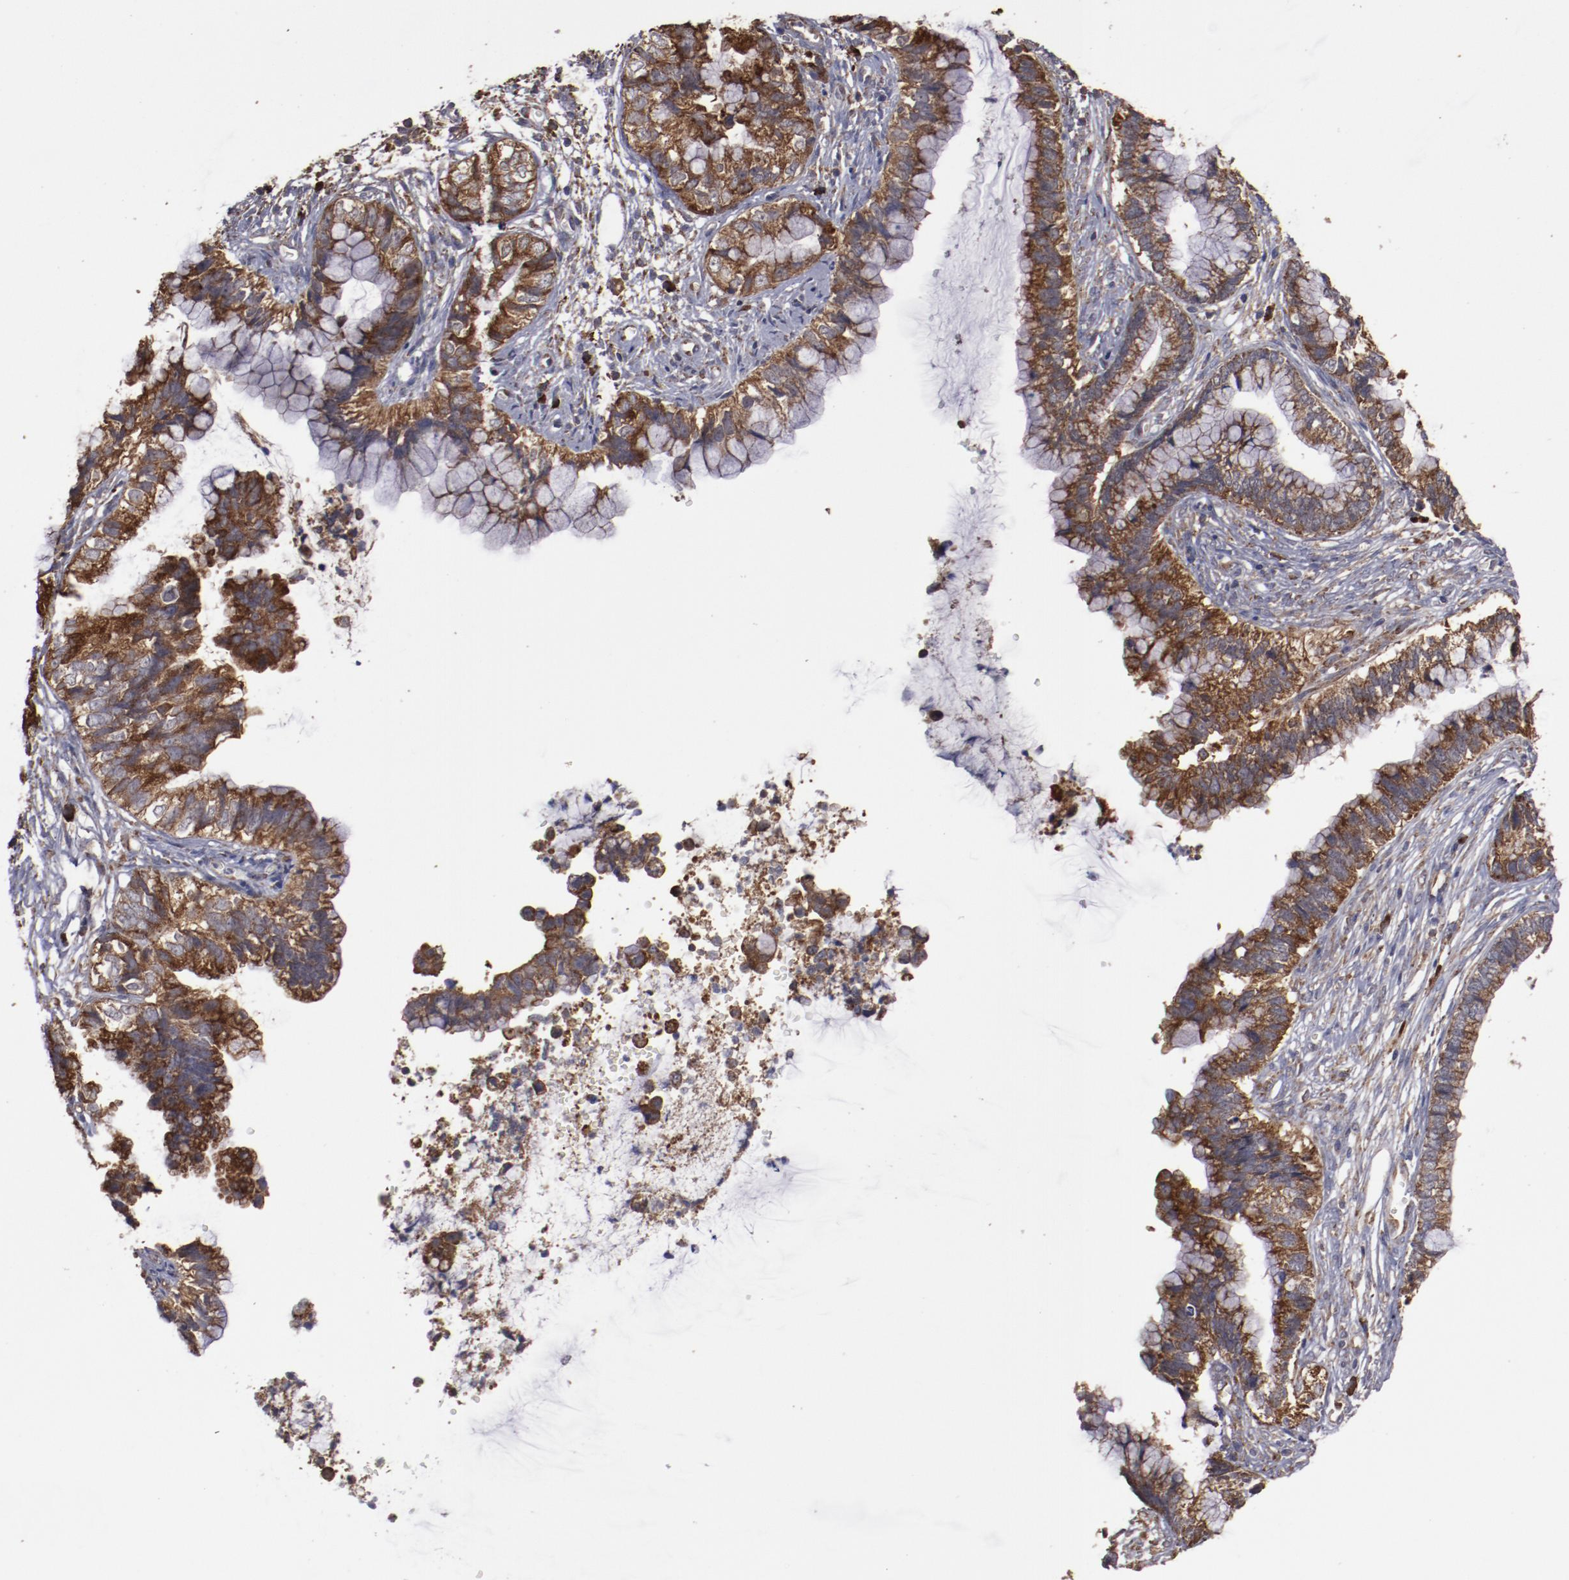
{"staining": {"intensity": "strong", "quantity": ">75%", "location": "cytoplasmic/membranous"}, "tissue": "cervical cancer", "cell_type": "Tumor cells", "image_type": "cancer", "snomed": [{"axis": "morphology", "description": "Adenocarcinoma, NOS"}, {"axis": "topography", "description": "Cervix"}], "caption": "DAB immunohistochemical staining of adenocarcinoma (cervical) exhibits strong cytoplasmic/membranous protein staining in approximately >75% of tumor cells. (IHC, brightfield microscopy, high magnification).", "gene": "RPS4Y1", "patient": {"sex": "female", "age": 44}}